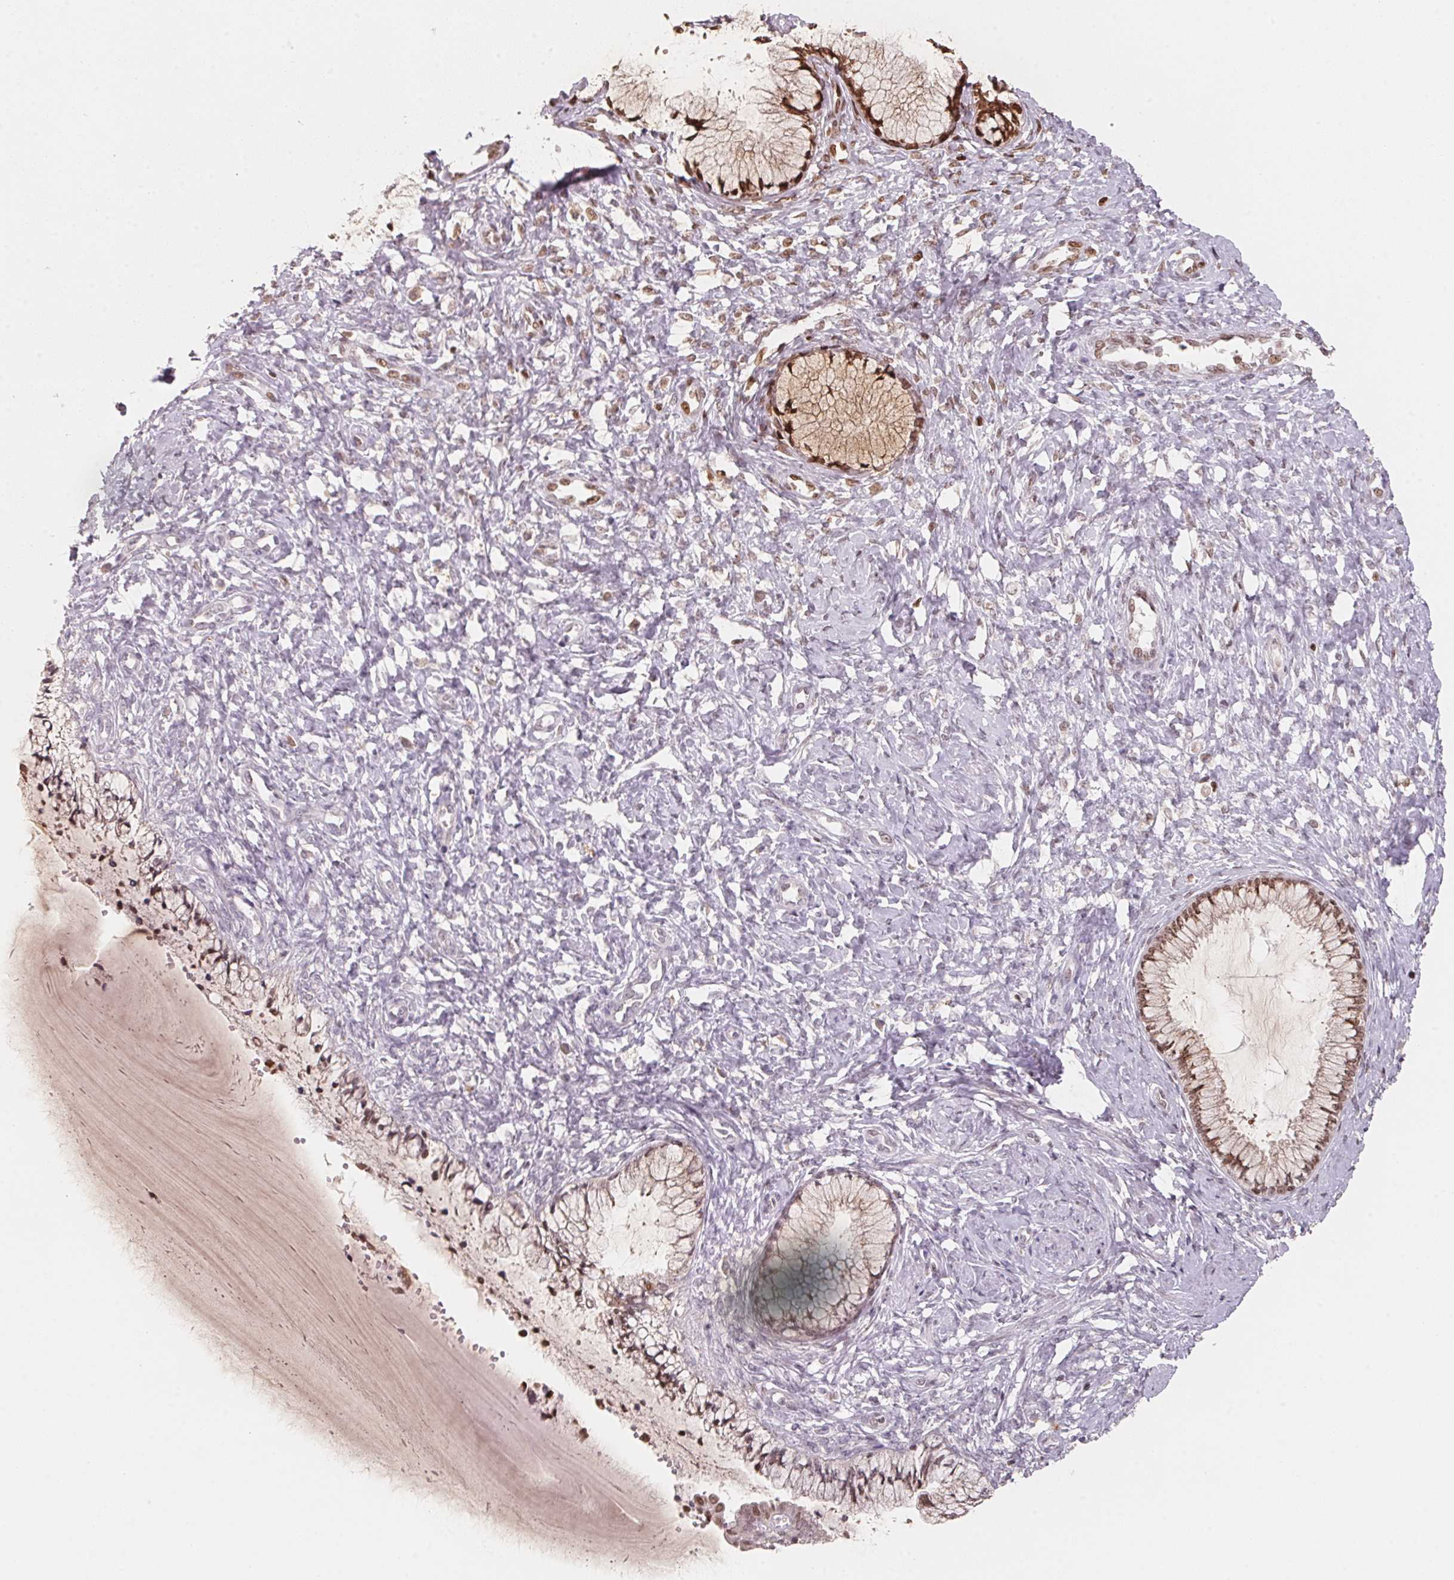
{"staining": {"intensity": "moderate", "quantity": ">75%", "location": "cytoplasmic/membranous"}, "tissue": "cervix", "cell_type": "Glandular cells", "image_type": "normal", "snomed": [{"axis": "morphology", "description": "Normal tissue, NOS"}, {"axis": "topography", "description": "Cervix"}], "caption": "High-magnification brightfield microscopy of benign cervix stained with DAB (brown) and counterstained with hematoxylin (blue). glandular cells exhibit moderate cytoplasmic/membranous staining is seen in about>75% of cells.", "gene": "TREH", "patient": {"sex": "female", "age": 37}}